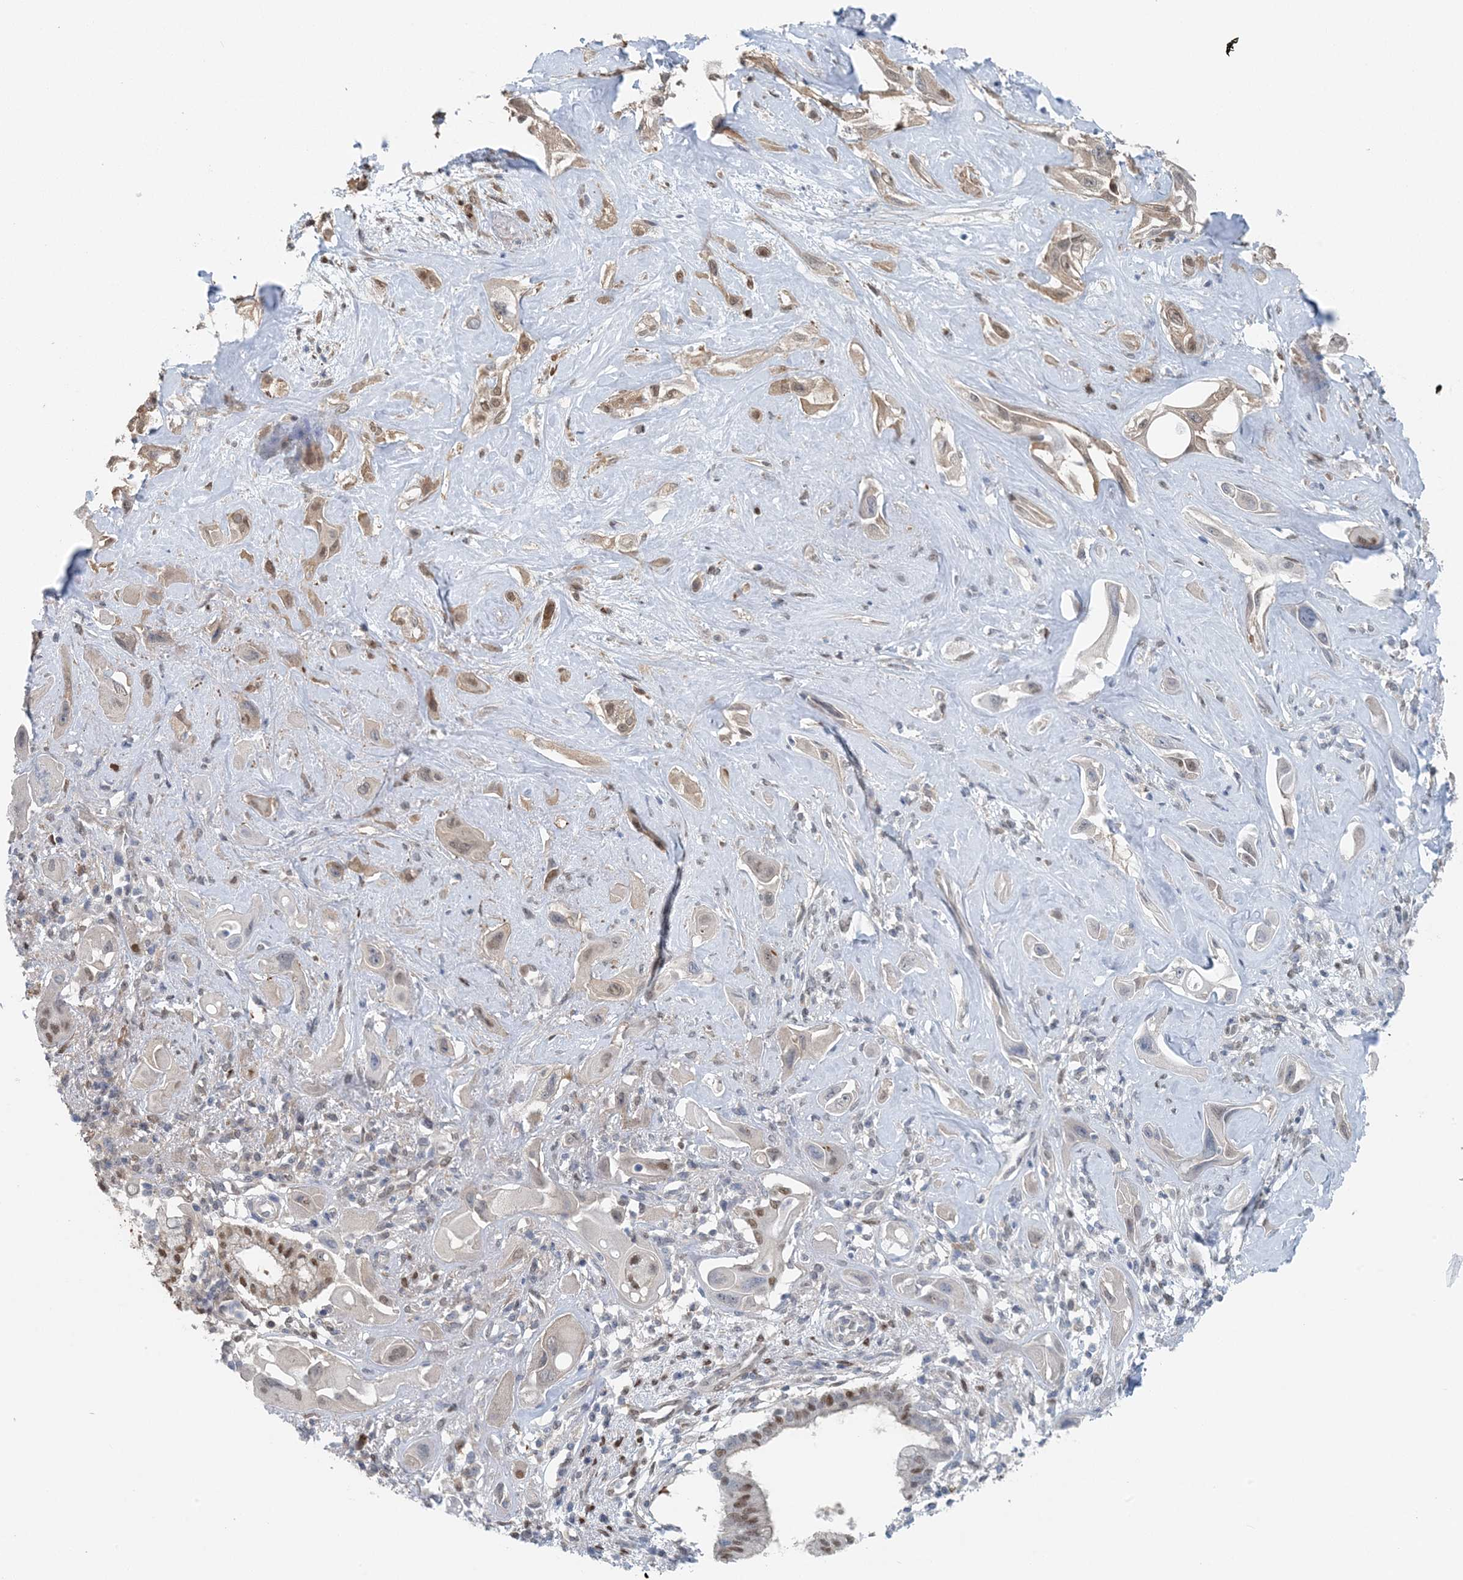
{"staining": {"intensity": "moderate", "quantity": "<25%", "location": "nuclear"}, "tissue": "pancreatic cancer", "cell_type": "Tumor cells", "image_type": "cancer", "snomed": [{"axis": "morphology", "description": "Adenocarcinoma, NOS"}, {"axis": "topography", "description": "Pancreas"}], "caption": "Tumor cells display moderate nuclear positivity in about <25% of cells in pancreatic cancer. (IHC, brightfield microscopy, high magnification).", "gene": "HIKESHI", "patient": {"sex": "male", "age": 68}}